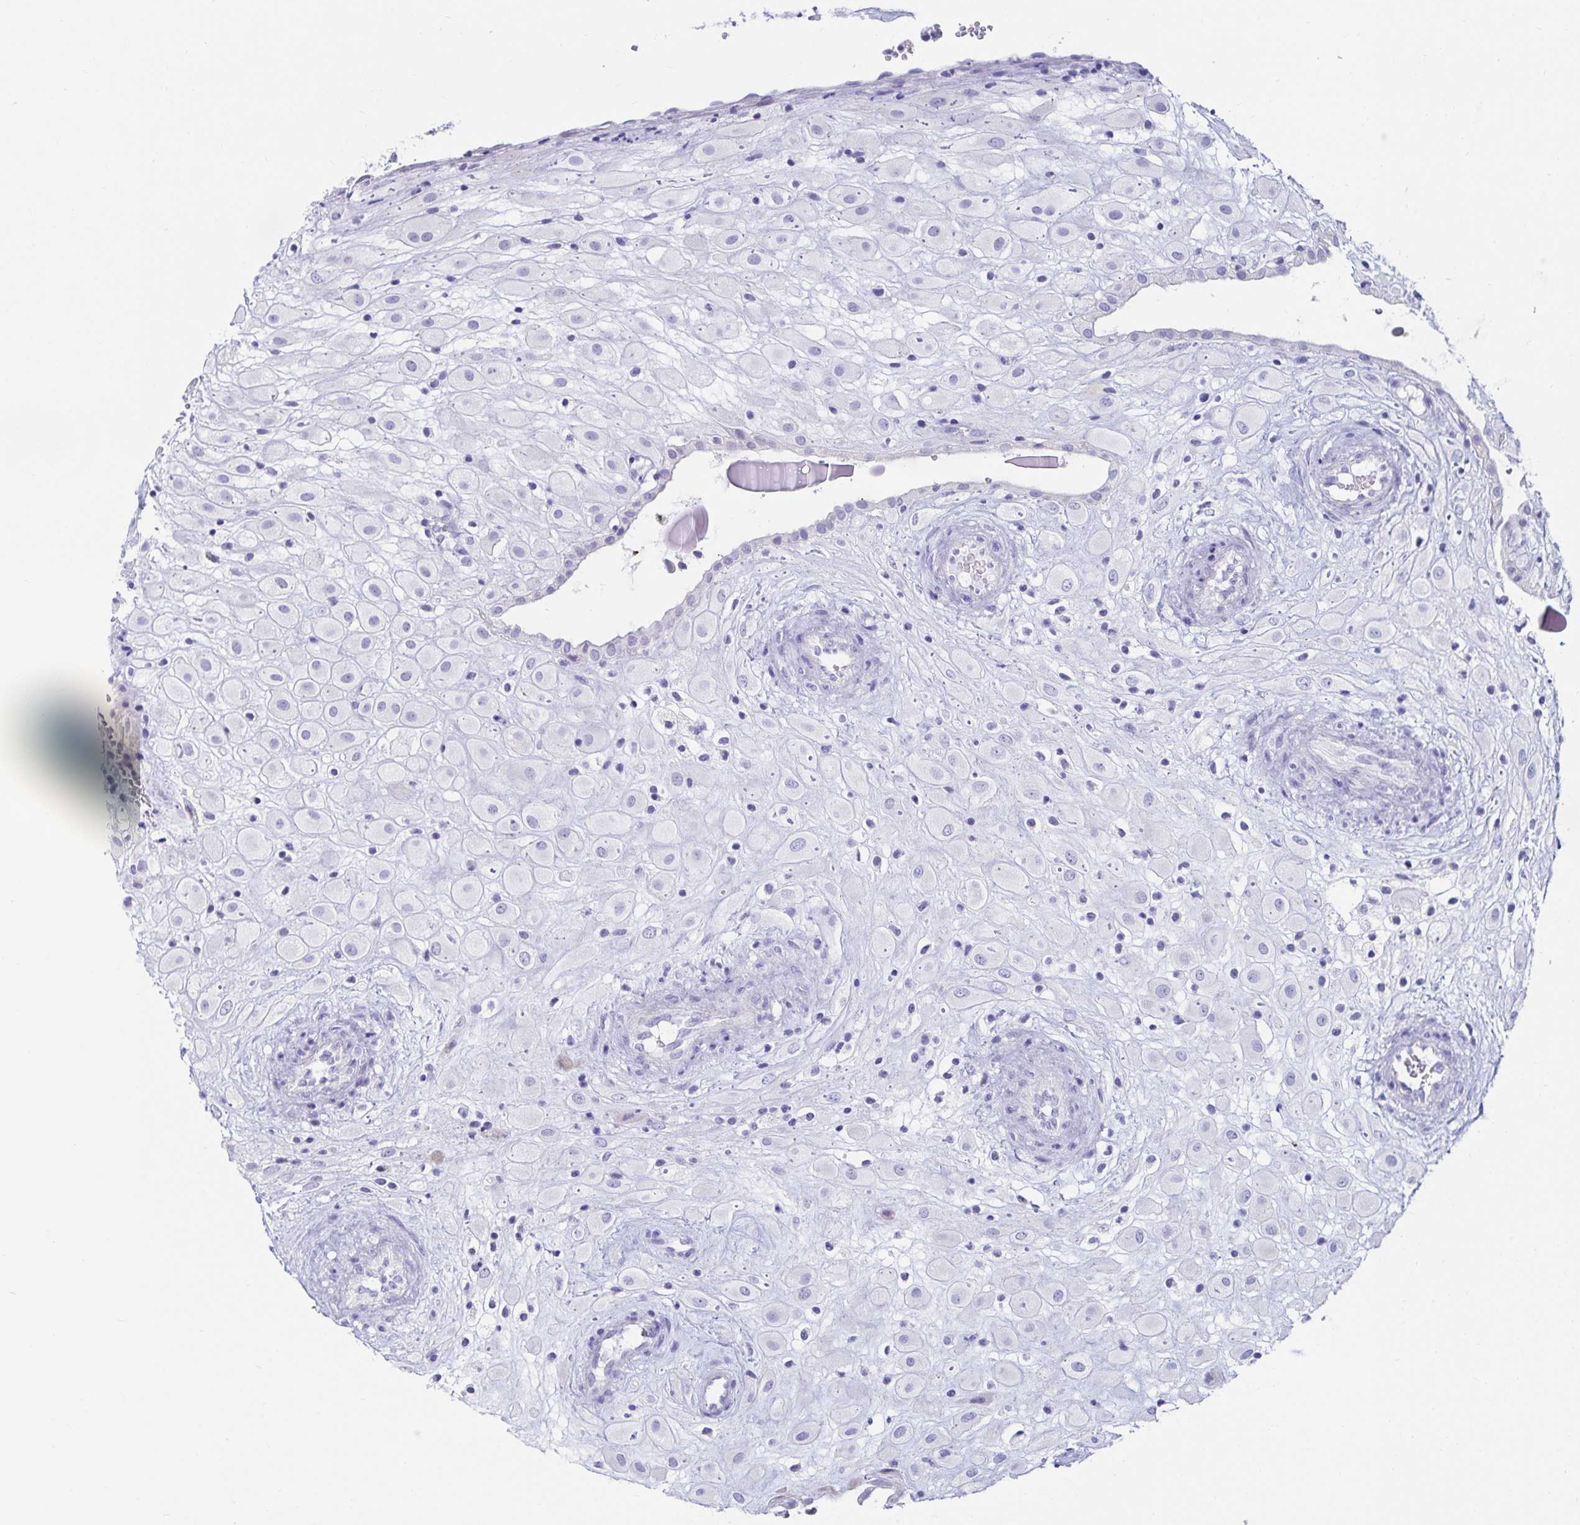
{"staining": {"intensity": "negative", "quantity": "none", "location": "none"}, "tissue": "placenta", "cell_type": "Decidual cells", "image_type": "normal", "snomed": [{"axis": "morphology", "description": "Normal tissue, NOS"}, {"axis": "topography", "description": "Placenta"}], "caption": "Micrograph shows no significant protein expression in decidual cells of unremarkable placenta.", "gene": "C4orf17", "patient": {"sex": "female", "age": 24}}